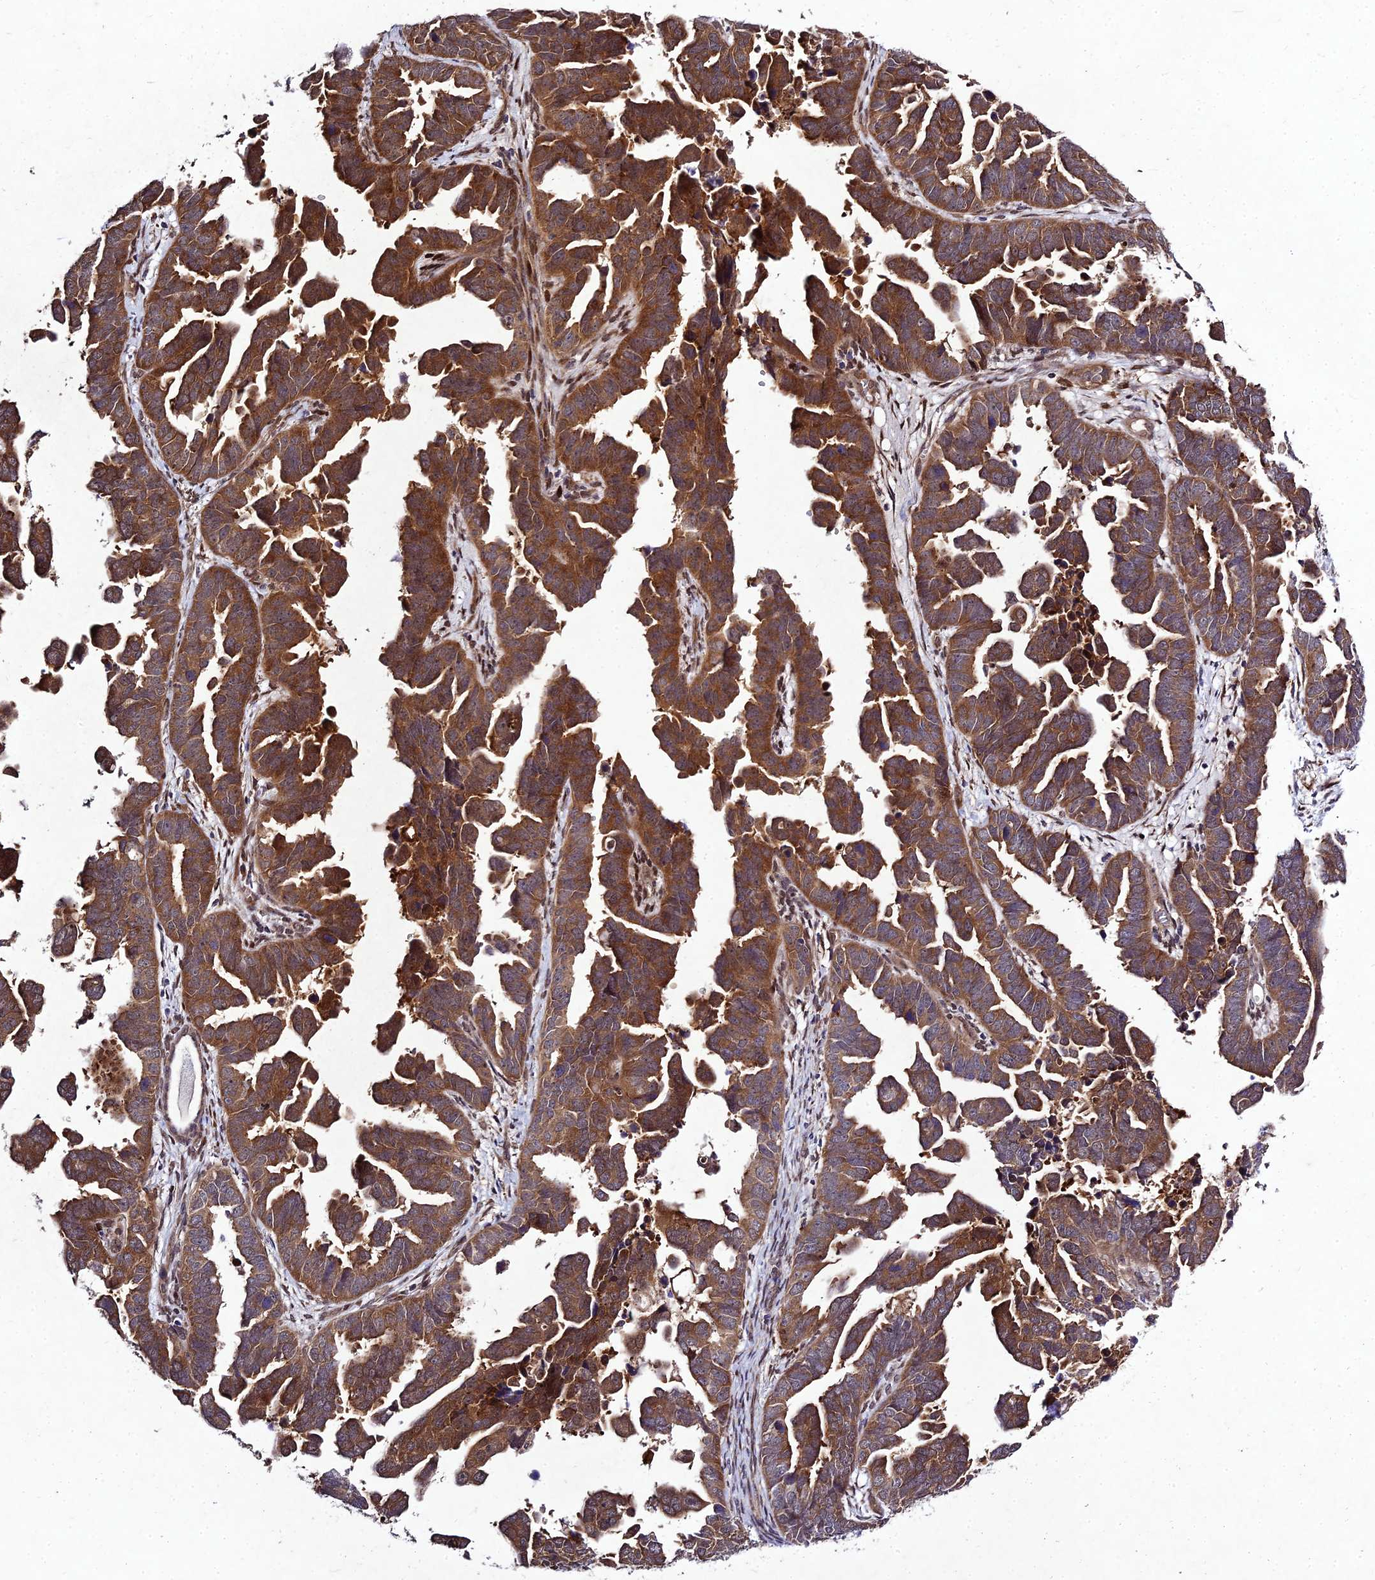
{"staining": {"intensity": "strong", "quantity": ">75%", "location": "cytoplasmic/membranous"}, "tissue": "endometrial cancer", "cell_type": "Tumor cells", "image_type": "cancer", "snomed": [{"axis": "morphology", "description": "Adenocarcinoma, NOS"}, {"axis": "topography", "description": "Endometrium"}], "caption": "Immunohistochemical staining of endometrial cancer (adenocarcinoma) displays high levels of strong cytoplasmic/membranous protein staining in approximately >75% of tumor cells.", "gene": "MKKS", "patient": {"sex": "female", "age": 75}}